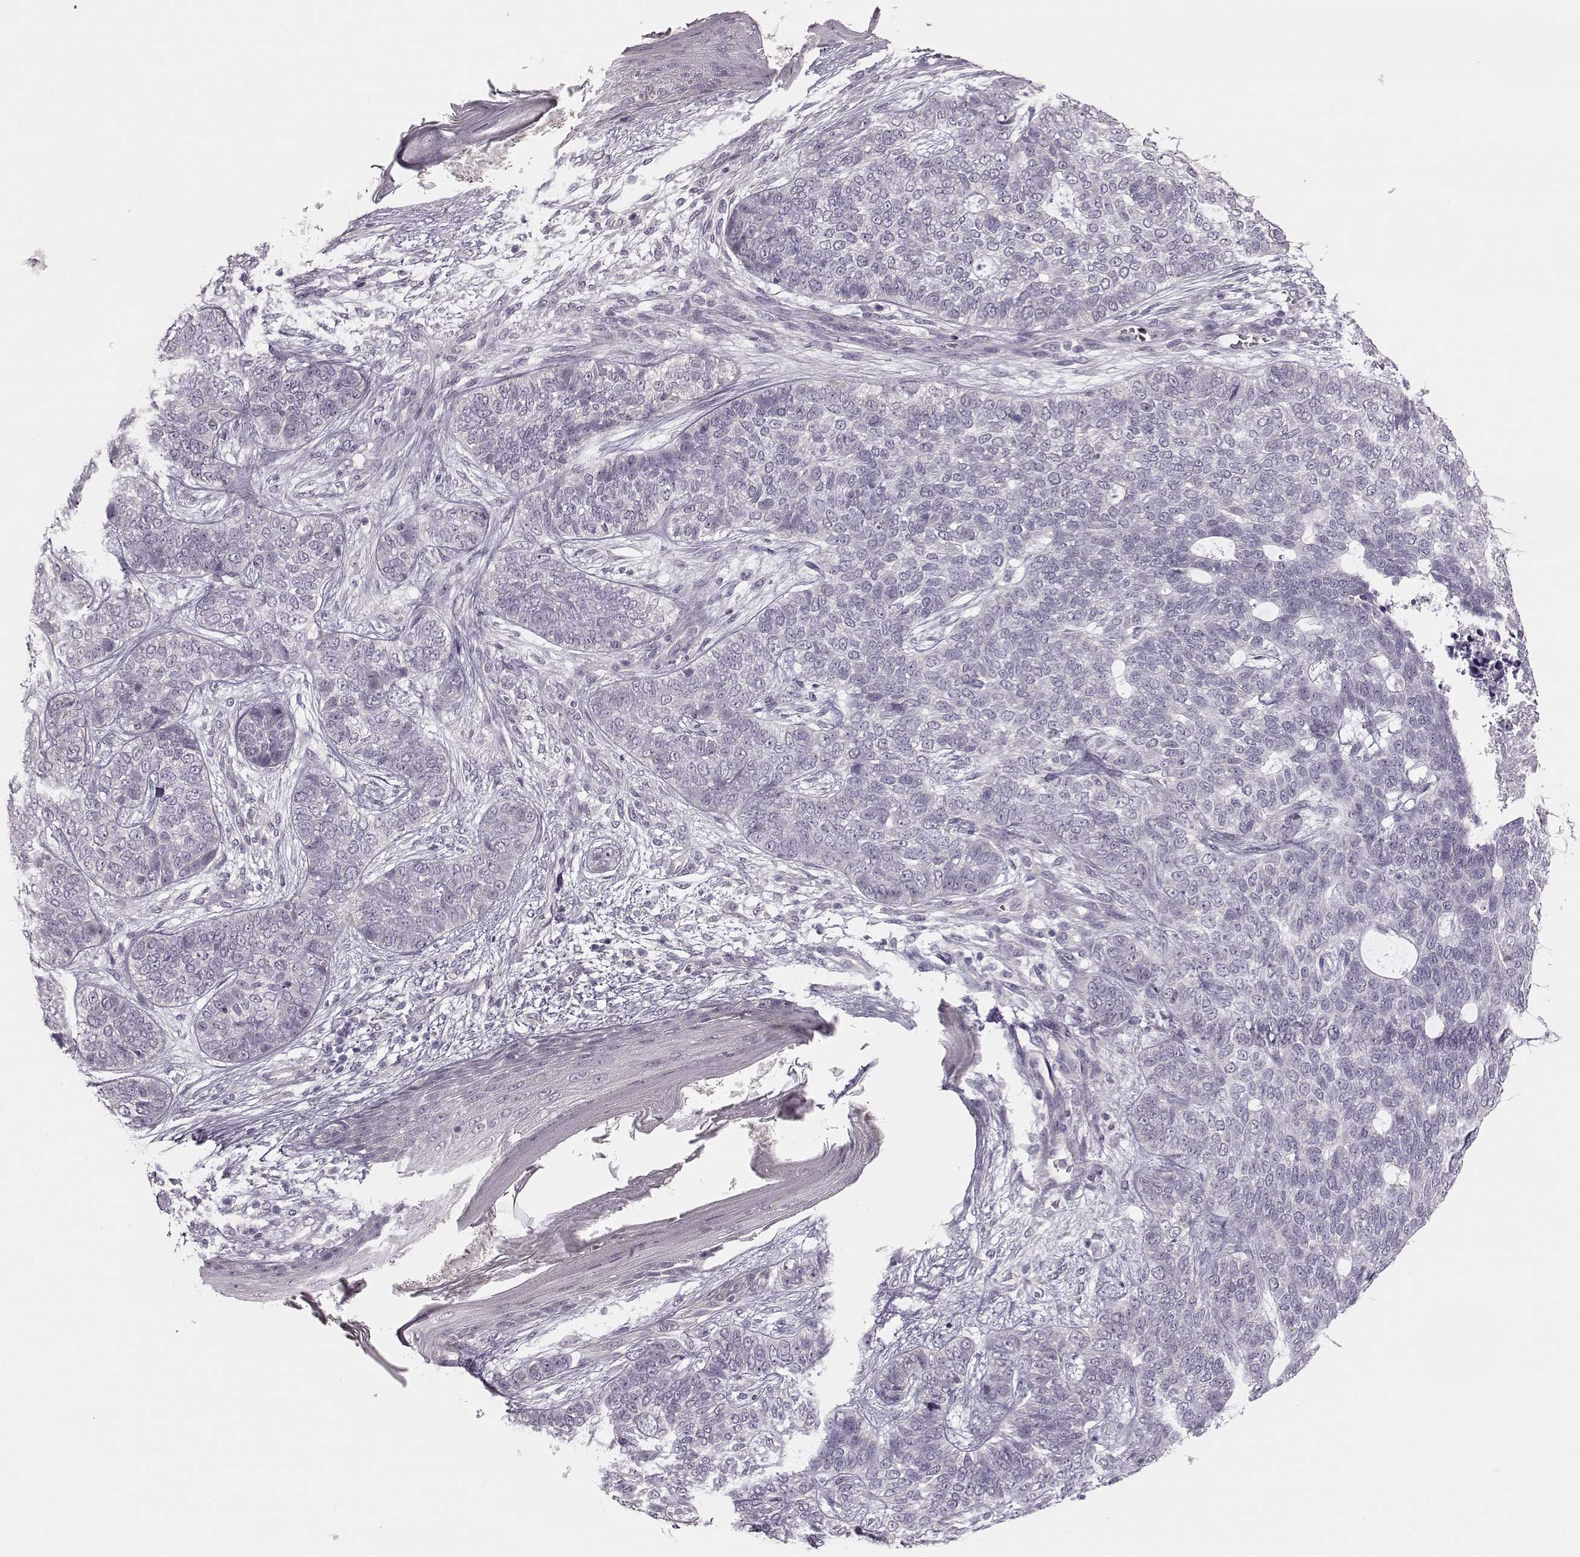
{"staining": {"intensity": "negative", "quantity": "none", "location": "none"}, "tissue": "skin cancer", "cell_type": "Tumor cells", "image_type": "cancer", "snomed": [{"axis": "morphology", "description": "Basal cell carcinoma"}, {"axis": "topography", "description": "Skin"}], "caption": "Histopathology image shows no significant protein staining in tumor cells of basal cell carcinoma (skin).", "gene": "MAP6D1", "patient": {"sex": "female", "age": 69}}